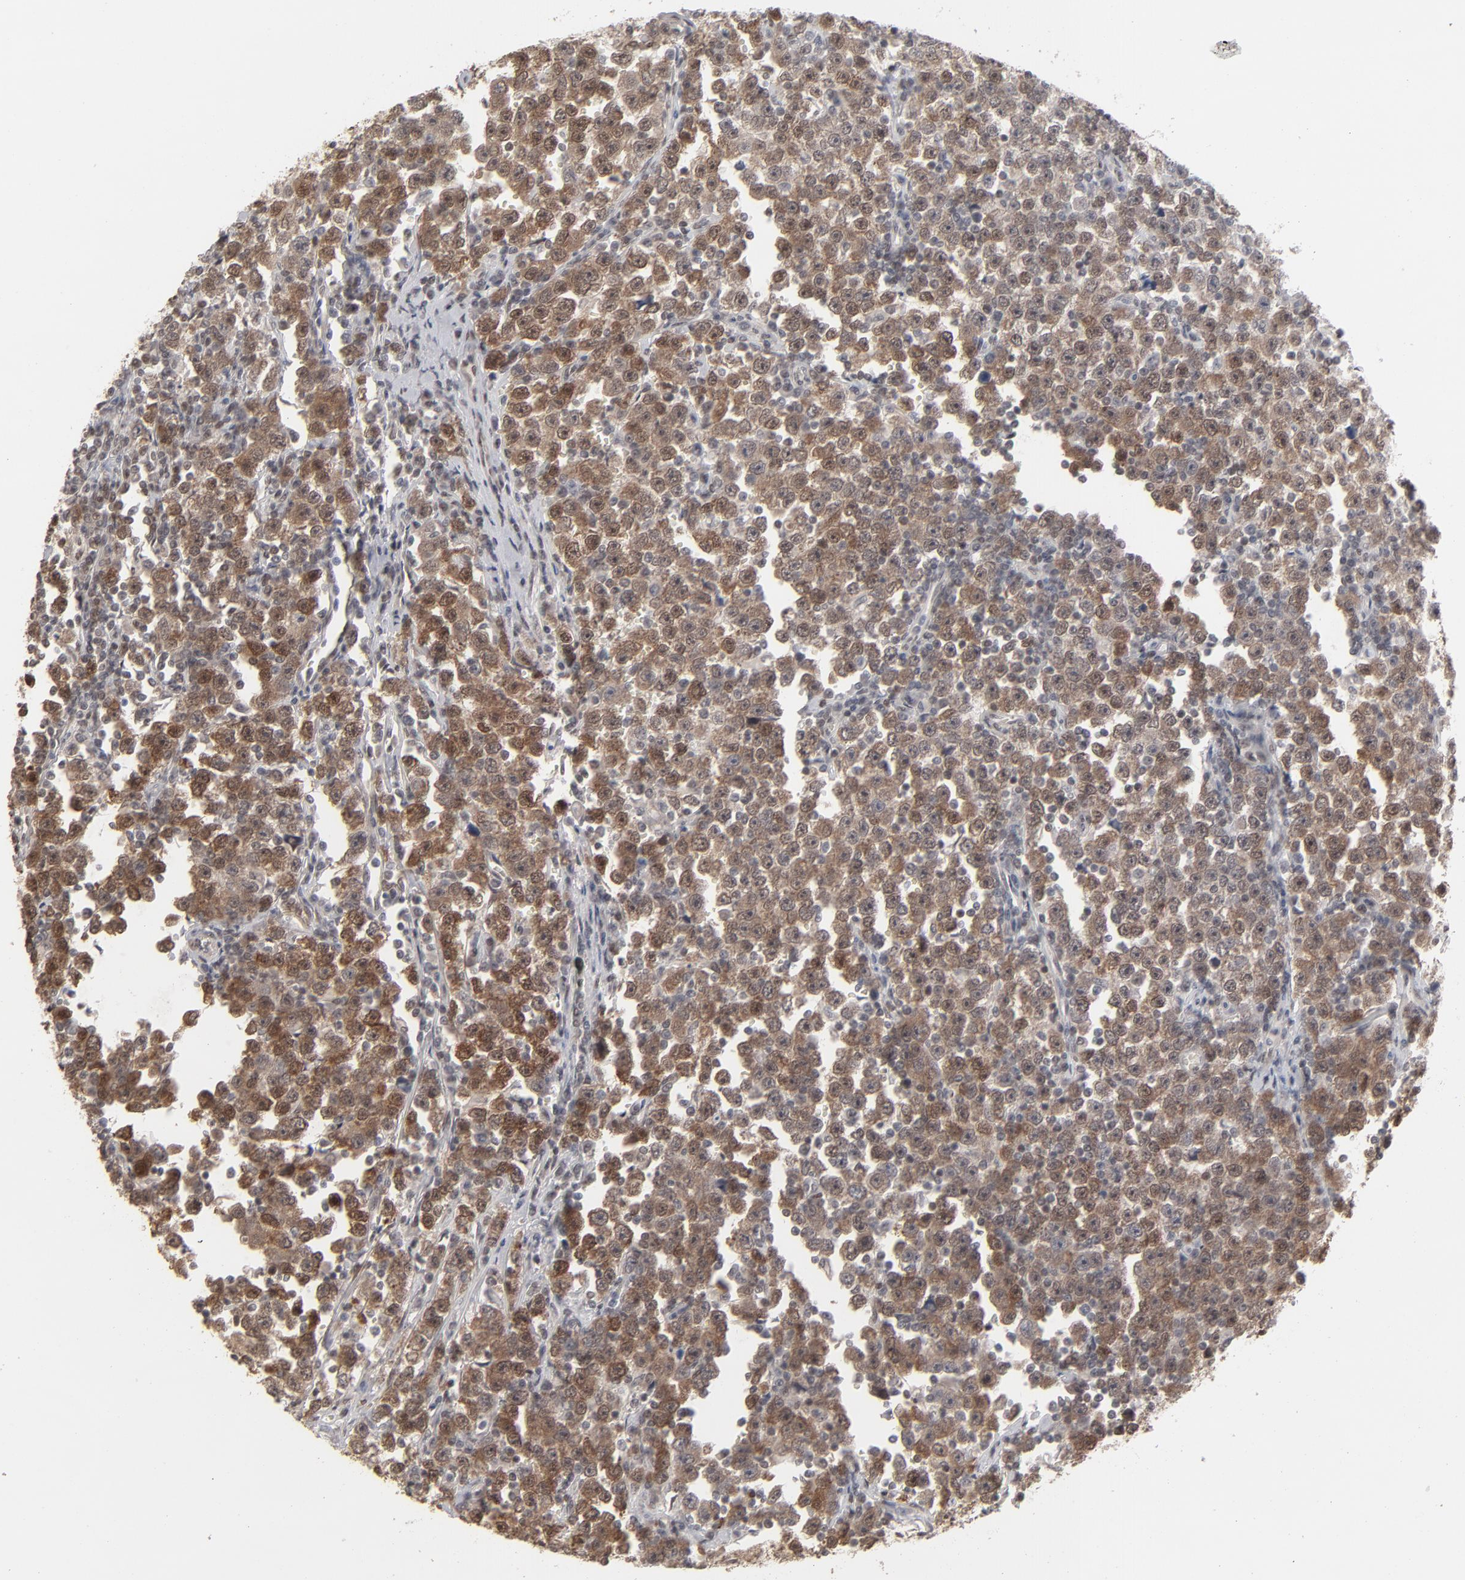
{"staining": {"intensity": "strong", "quantity": ">75%", "location": "cytoplasmic/membranous,nuclear"}, "tissue": "testis cancer", "cell_type": "Tumor cells", "image_type": "cancer", "snomed": [{"axis": "morphology", "description": "Seminoma, NOS"}, {"axis": "topography", "description": "Testis"}], "caption": "Immunohistochemistry (IHC) micrograph of neoplastic tissue: human testis seminoma stained using IHC exhibits high levels of strong protein expression localized specifically in the cytoplasmic/membranous and nuclear of tumor cells, appearing as a cytoplasmic/membranous and nuclear brown color.", "gene": "IRF9", "patient": {"sex": "male", "age": 43}}